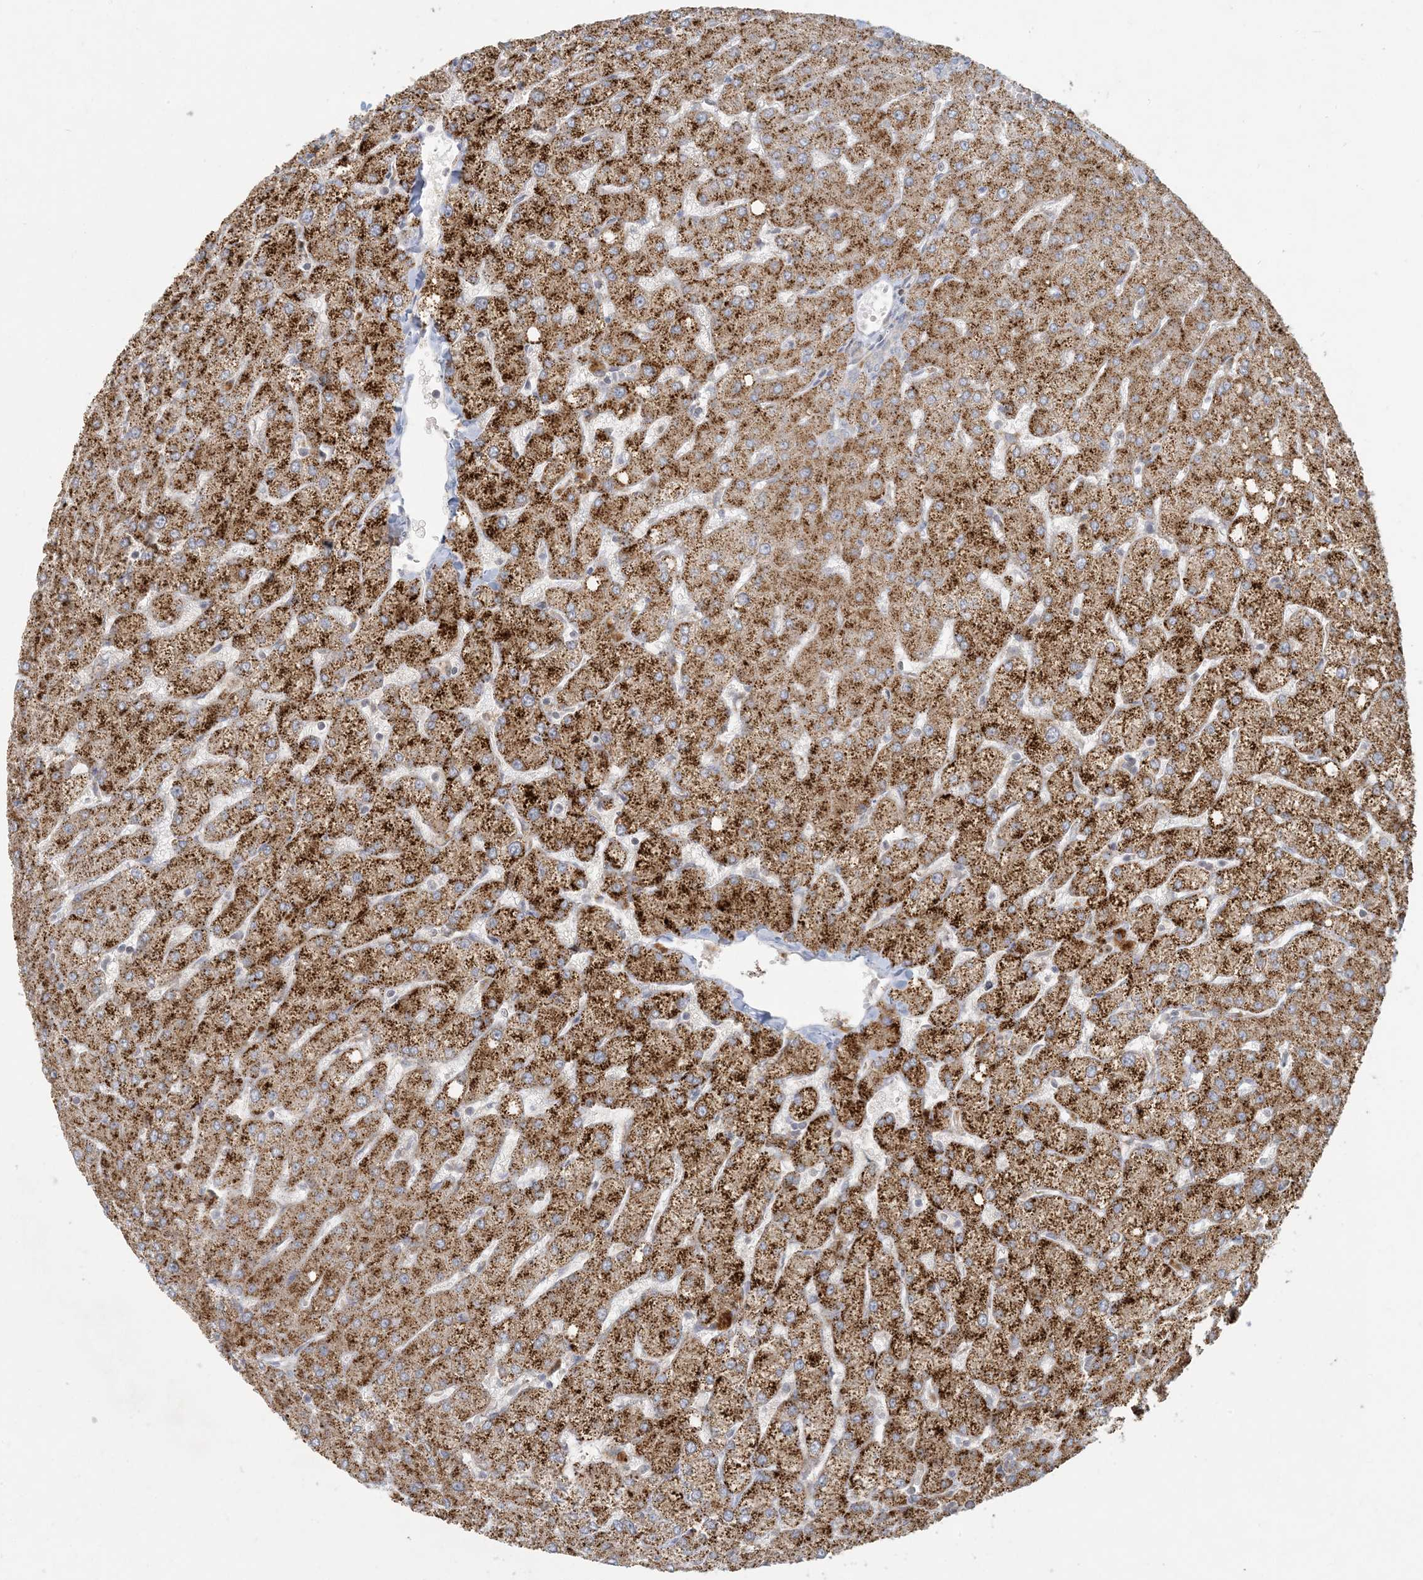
{"staining": {"intensity": "negative", "quantity": "none", "location": "none"}, "tissue": "liver", "cell_type": "Cholangiocytes", "image_type": "normal", "snomed": [{"axis": "morphology", "description": "Normal tissue, NOS"}, {"axis": "topography", "description": "Liver"}], "caption": "IHC photomicrograph of normal liver stained for a protein (brown), which shows no staining in cholangiocytes.", "gene": "MCAT", "patient": {"sex": "female", "age": 54}}